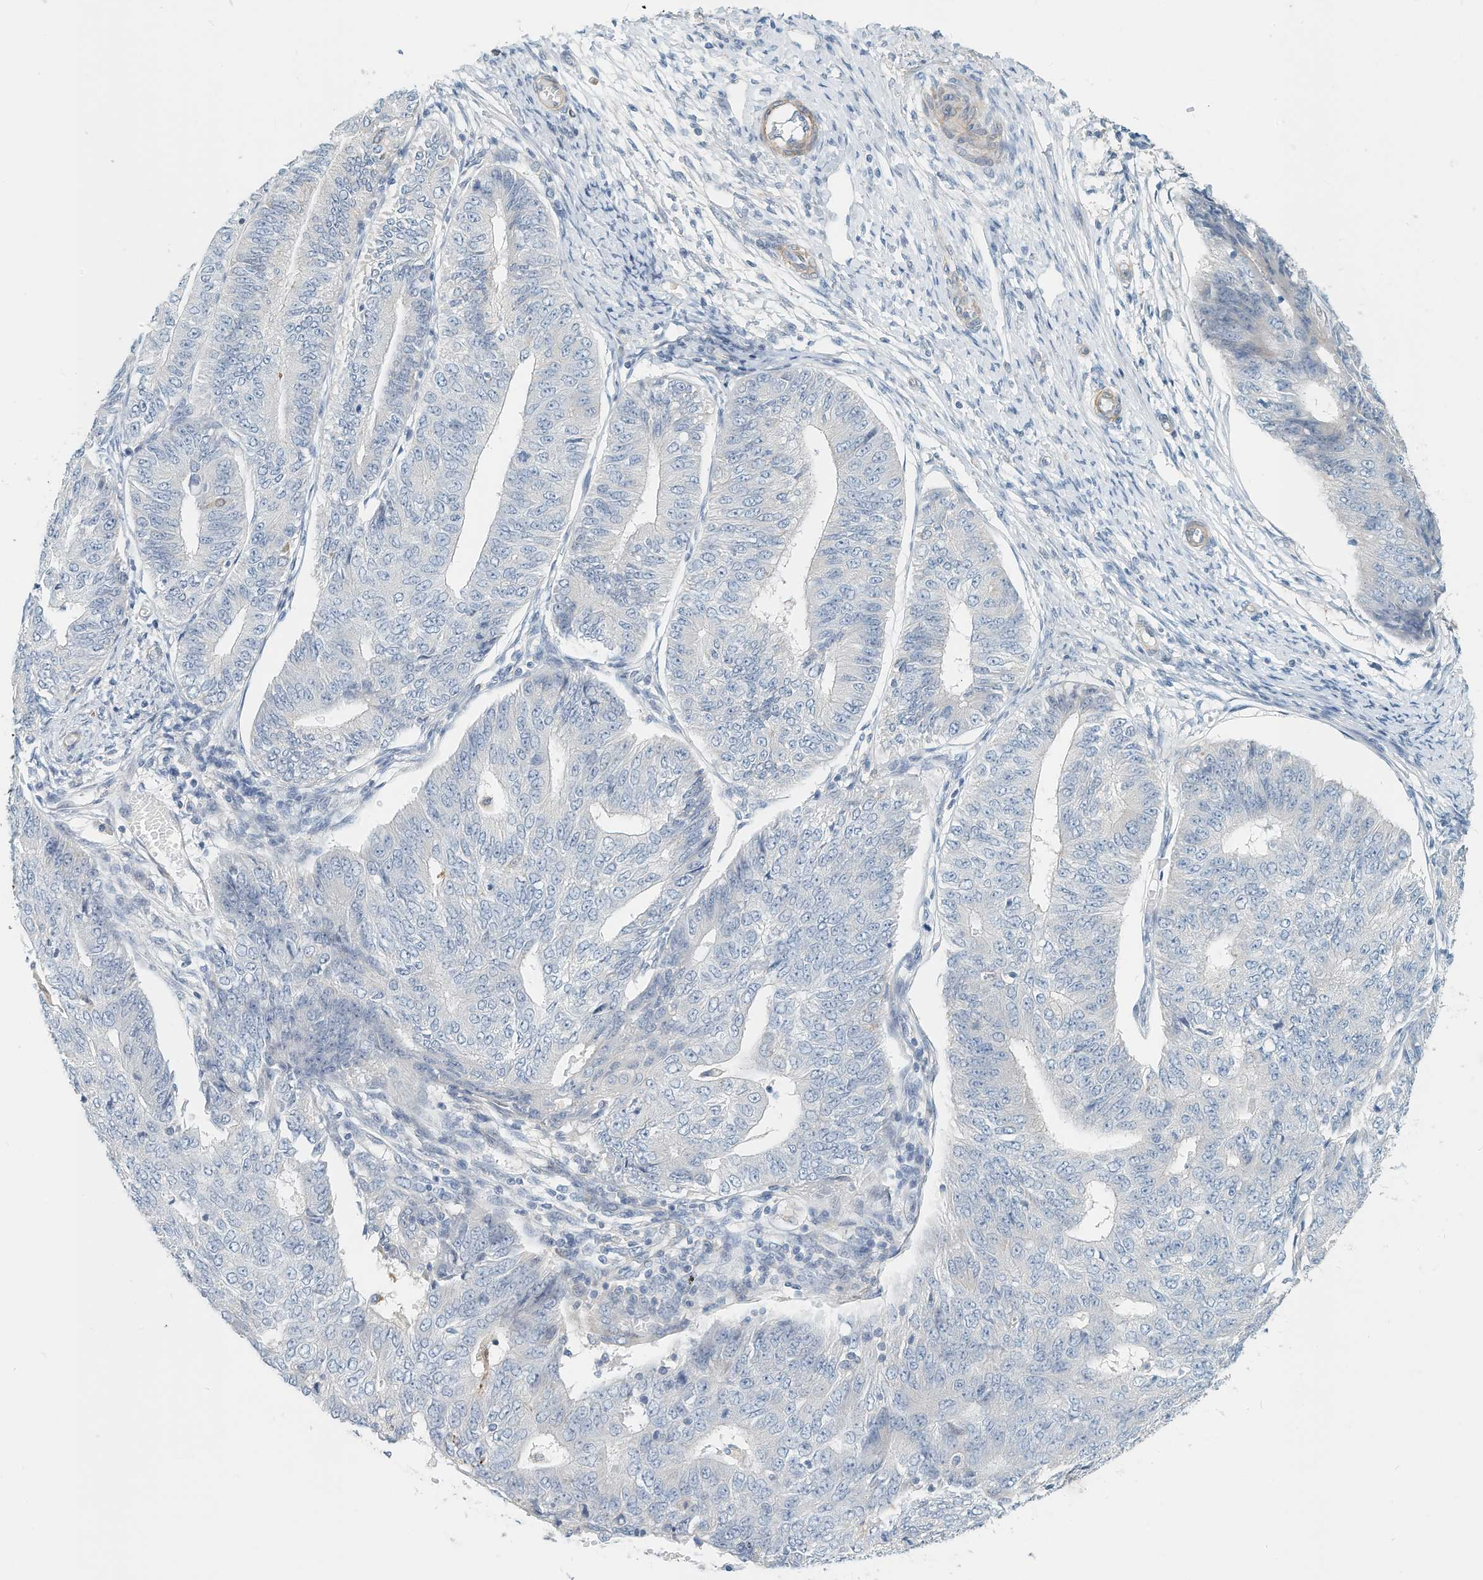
{"staining": {"intensity": "negative", "quantity": "none", "location": "none"}, "tissue": "endometrial cancer", "cell_type": "Tumor cells", "image_type": "cancer", "snomed": [{"axis": "morphology", "description": "Adenocarcinoma, NOS"}, {"axis": "topography", "description": "Endometrium"}], "caption": "Endometrial cancer (adenocarcinoma) was stained to show a protein in brown. There is no significant expression in tumor cells.", "gene": "MICAL1", "patient": {"sex": "female", "age": 32}}